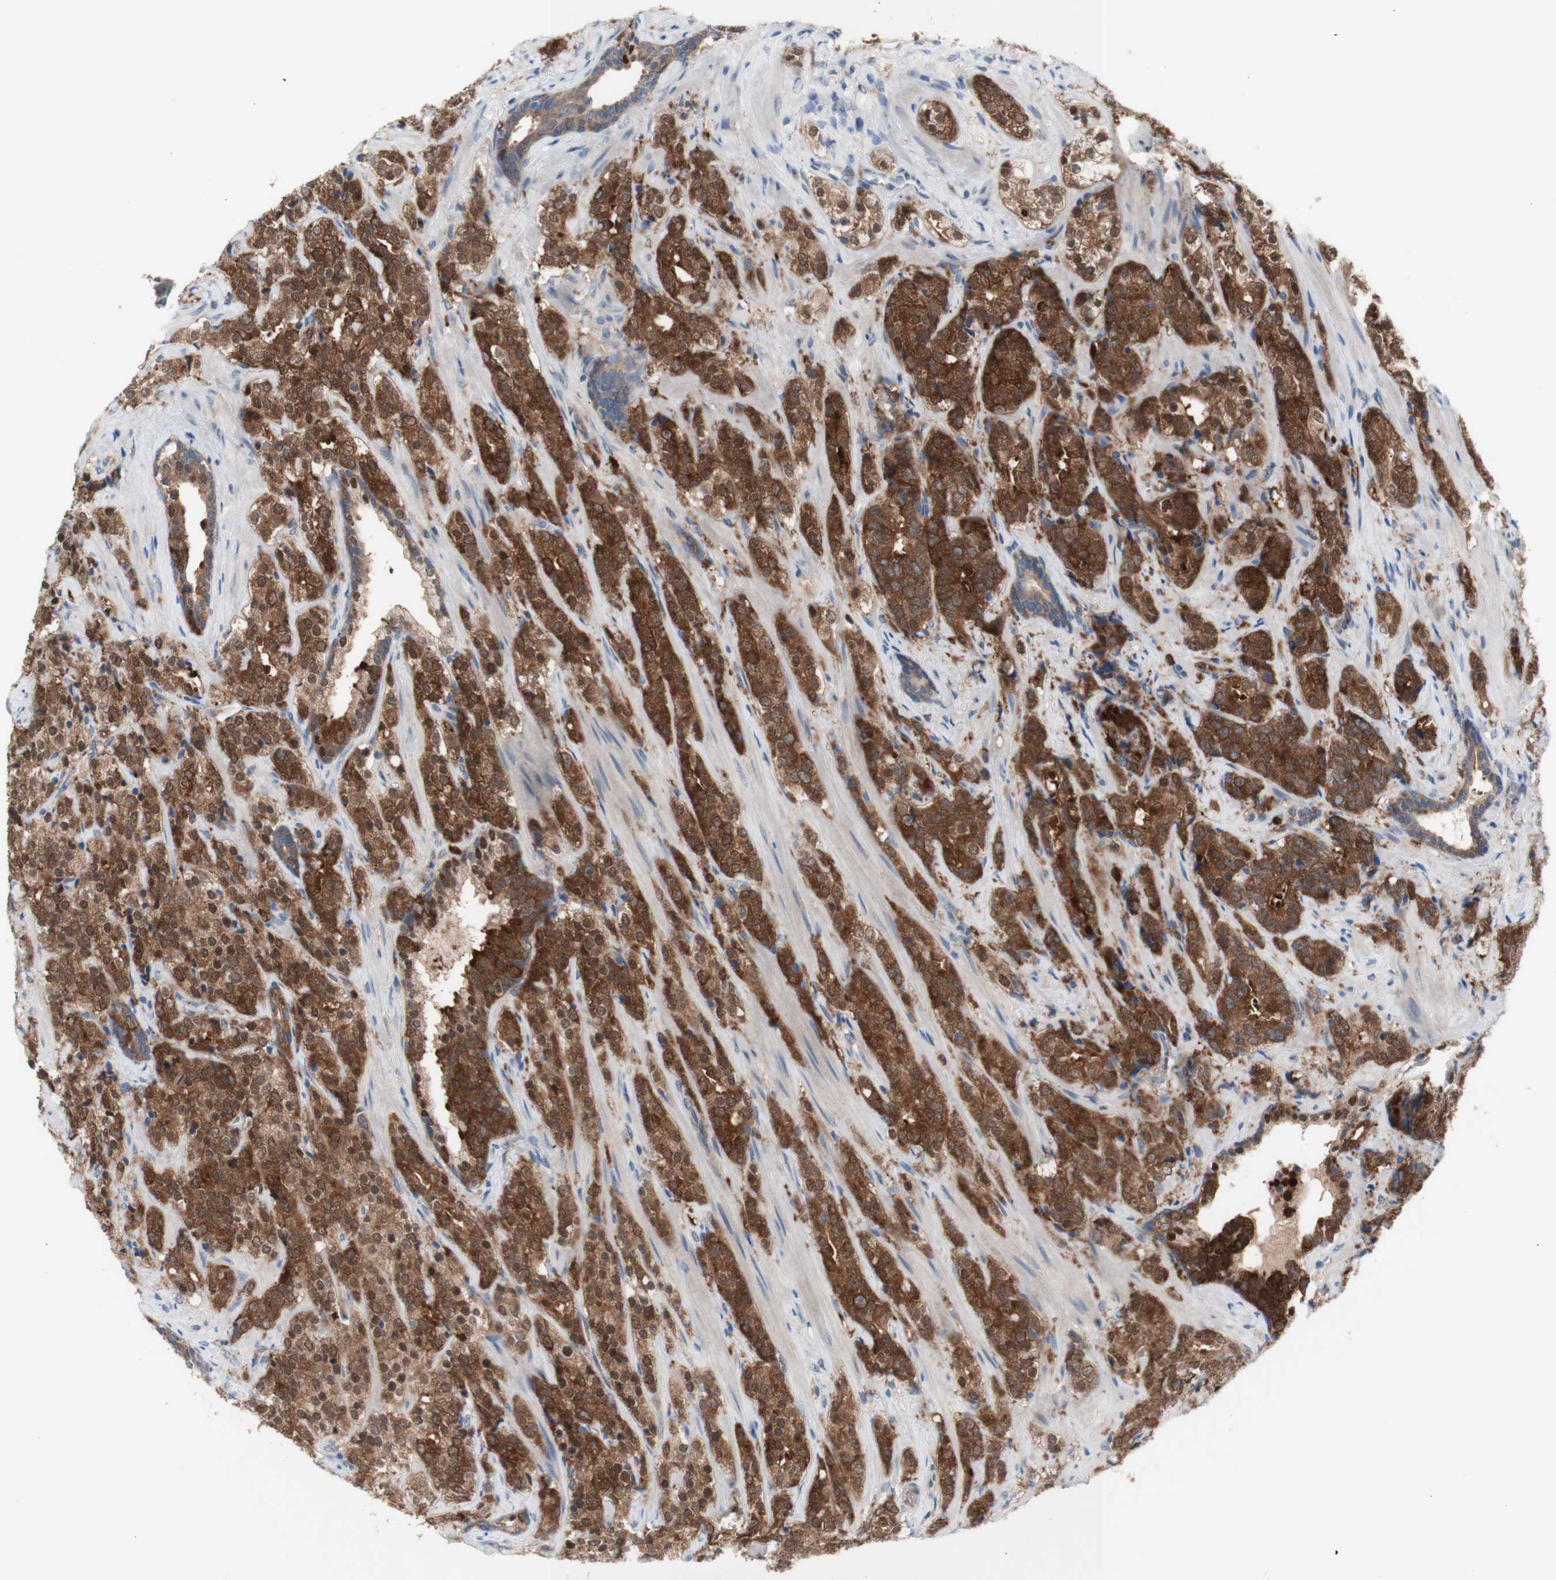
{"staining": {"intensity": "strong", "quantity": ">75%", "location": "cytoplasmic/membranous,nuclear"}, "tissue": "prostate cancer", "cell_type": "Tumor cells", "image_type": "cancer", "snomed": [{"axis": "morphology", "description": "Adenocarcinoma, High grade"}, {"axis": "topography", "description": "Prostate"}], "caption": "Immunohistochemistry of prostate adenocarcinoma (high-grade) displays high levels of strong cytoplasmic/membranous and nuclear staining in about >75% of tumor cells.", "gene": "PRMT5", "patient": {"sex": "male", "age": 71}}